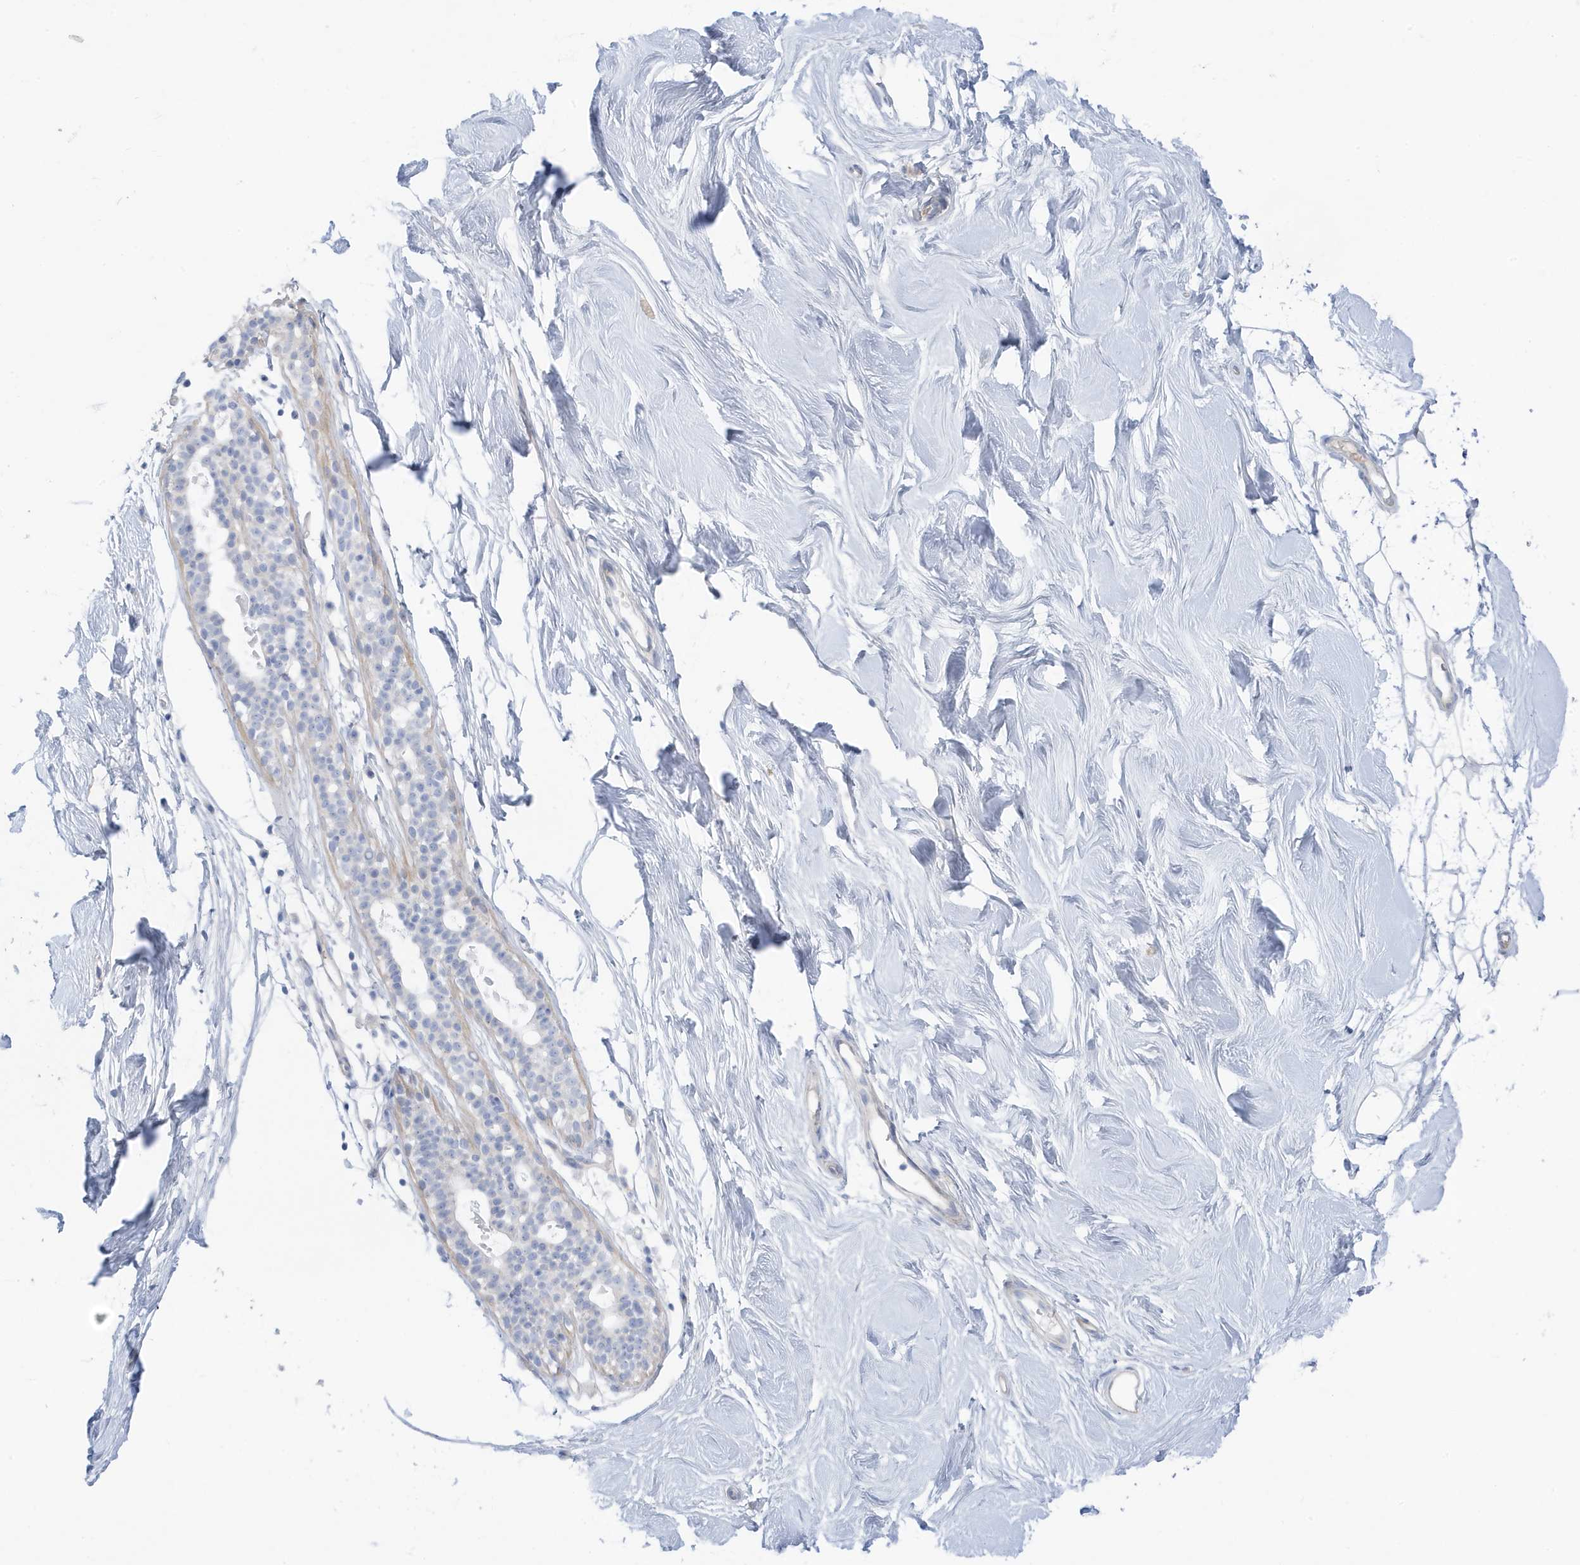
{"staining": {"intensity": "negative", "quantity": "none", "location": "none"}, "tissue": "breast", "cell_type": "Adipocytes", "image_type": "normal", "snomed": [{"axis": "morphology", "description": "Normal tissue, NOS"}, {"axis": "topography", "description": "Breast"}], "caption": "An immunohistochemistry (IHC) image of normal breast is shown. There is no staining in adipocytes of breast. (DAB immunohistochemistry with hematoxylin counter stain).", "gene": "ATP13A5", "patient": {"sex": "female", "age": 26}}